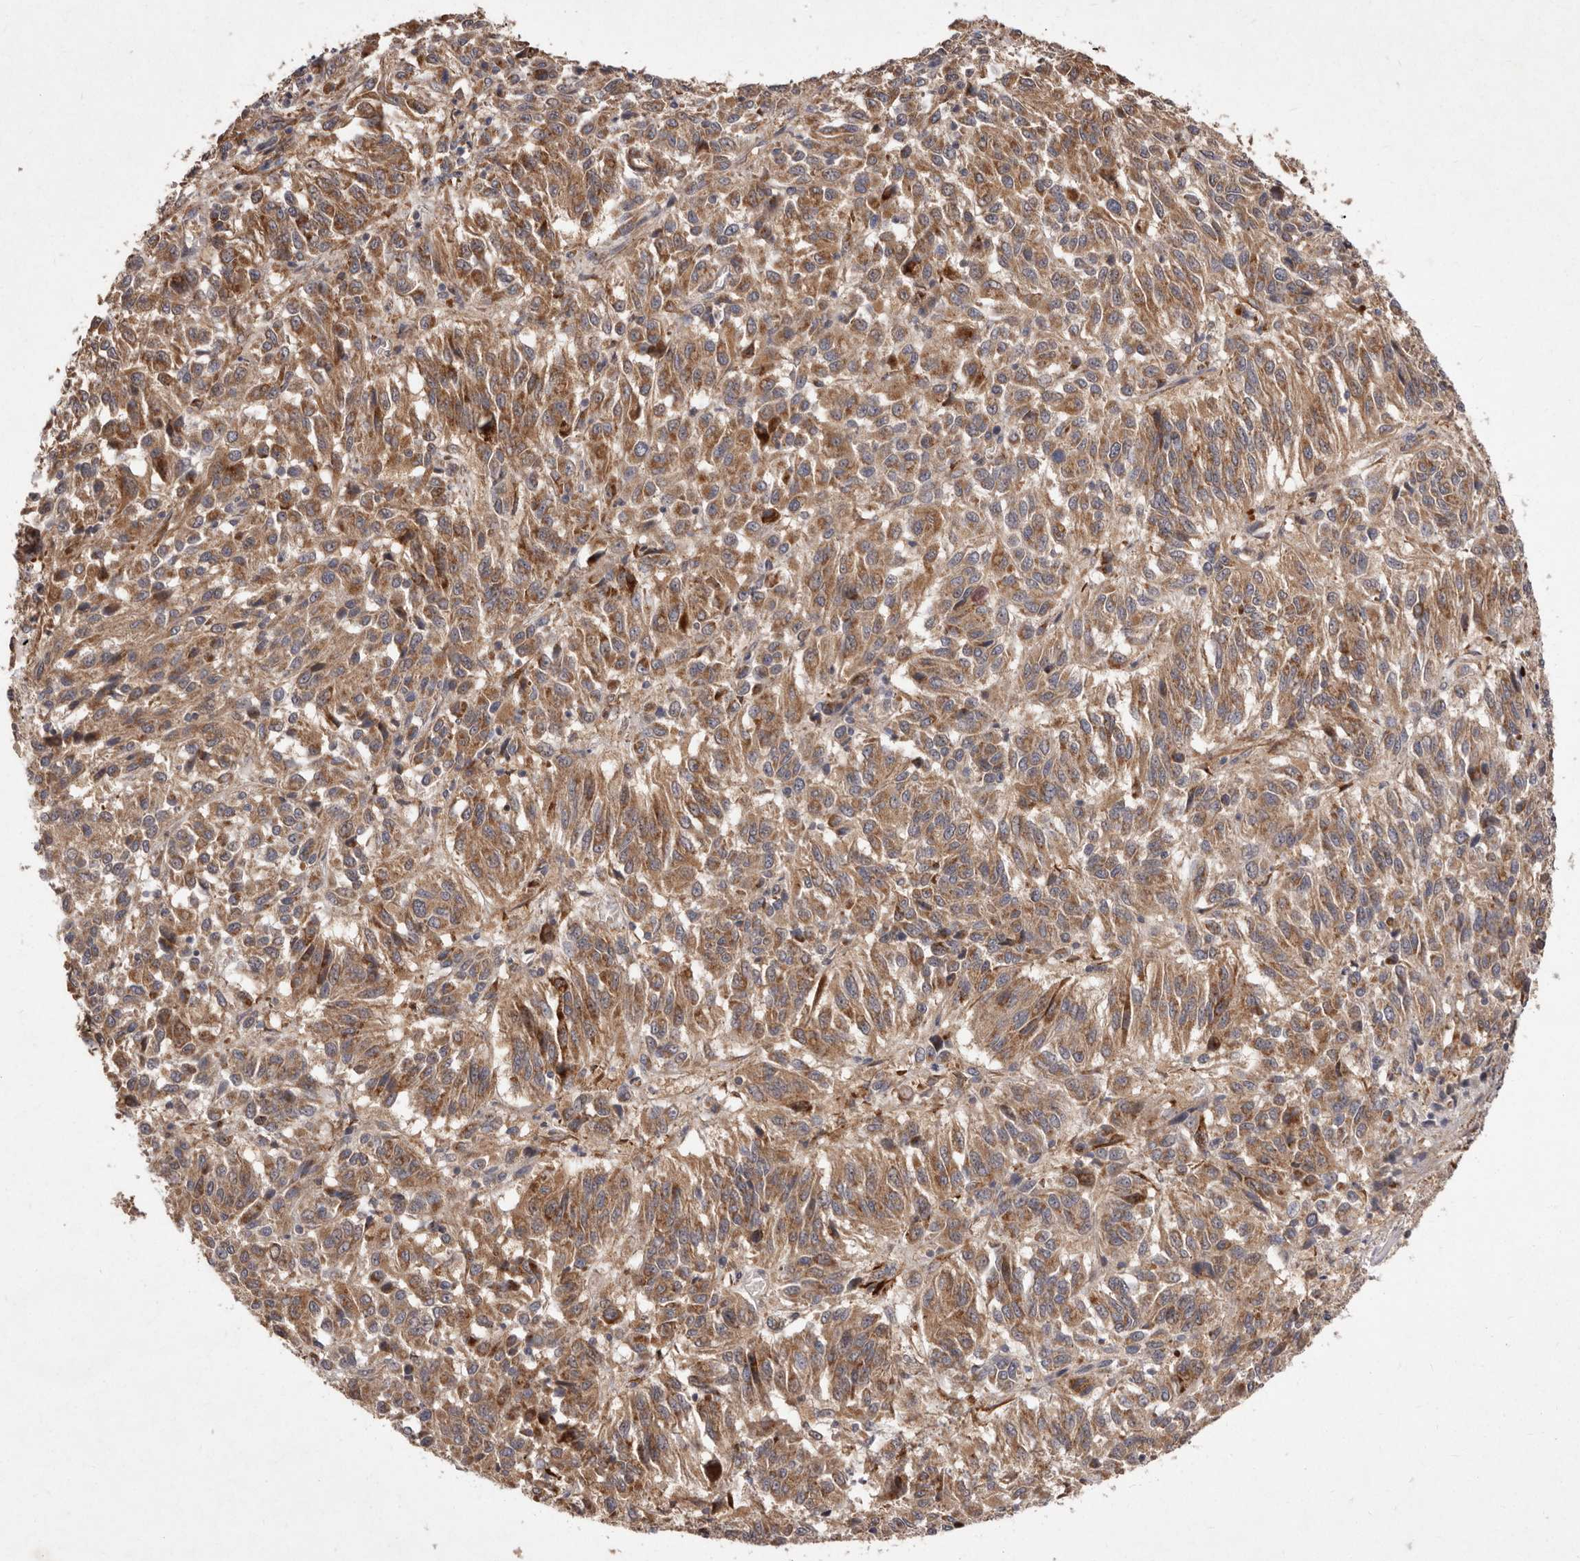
{"staining": {"intensity": "moderate", "quantity": ">75%", "location": "cytoplasmic/membranous"}, "tissue": "melanoma", "cell_type": "Tumor cells", "image_type": "cancer", "snomed": [{"axis": "morphology", "description": "Malignant melanoma, Metastatic site"}, {"axis": "topography", "description": "Lung"}], "caption": "Immunohistochemical staining of melanoma demonstrates medium levels of moderate cytoplasmic/membranous staining in about >75% of tumor cells.", "gene": "FLAD1", "patient": {"sex": "male", "age": 64}}